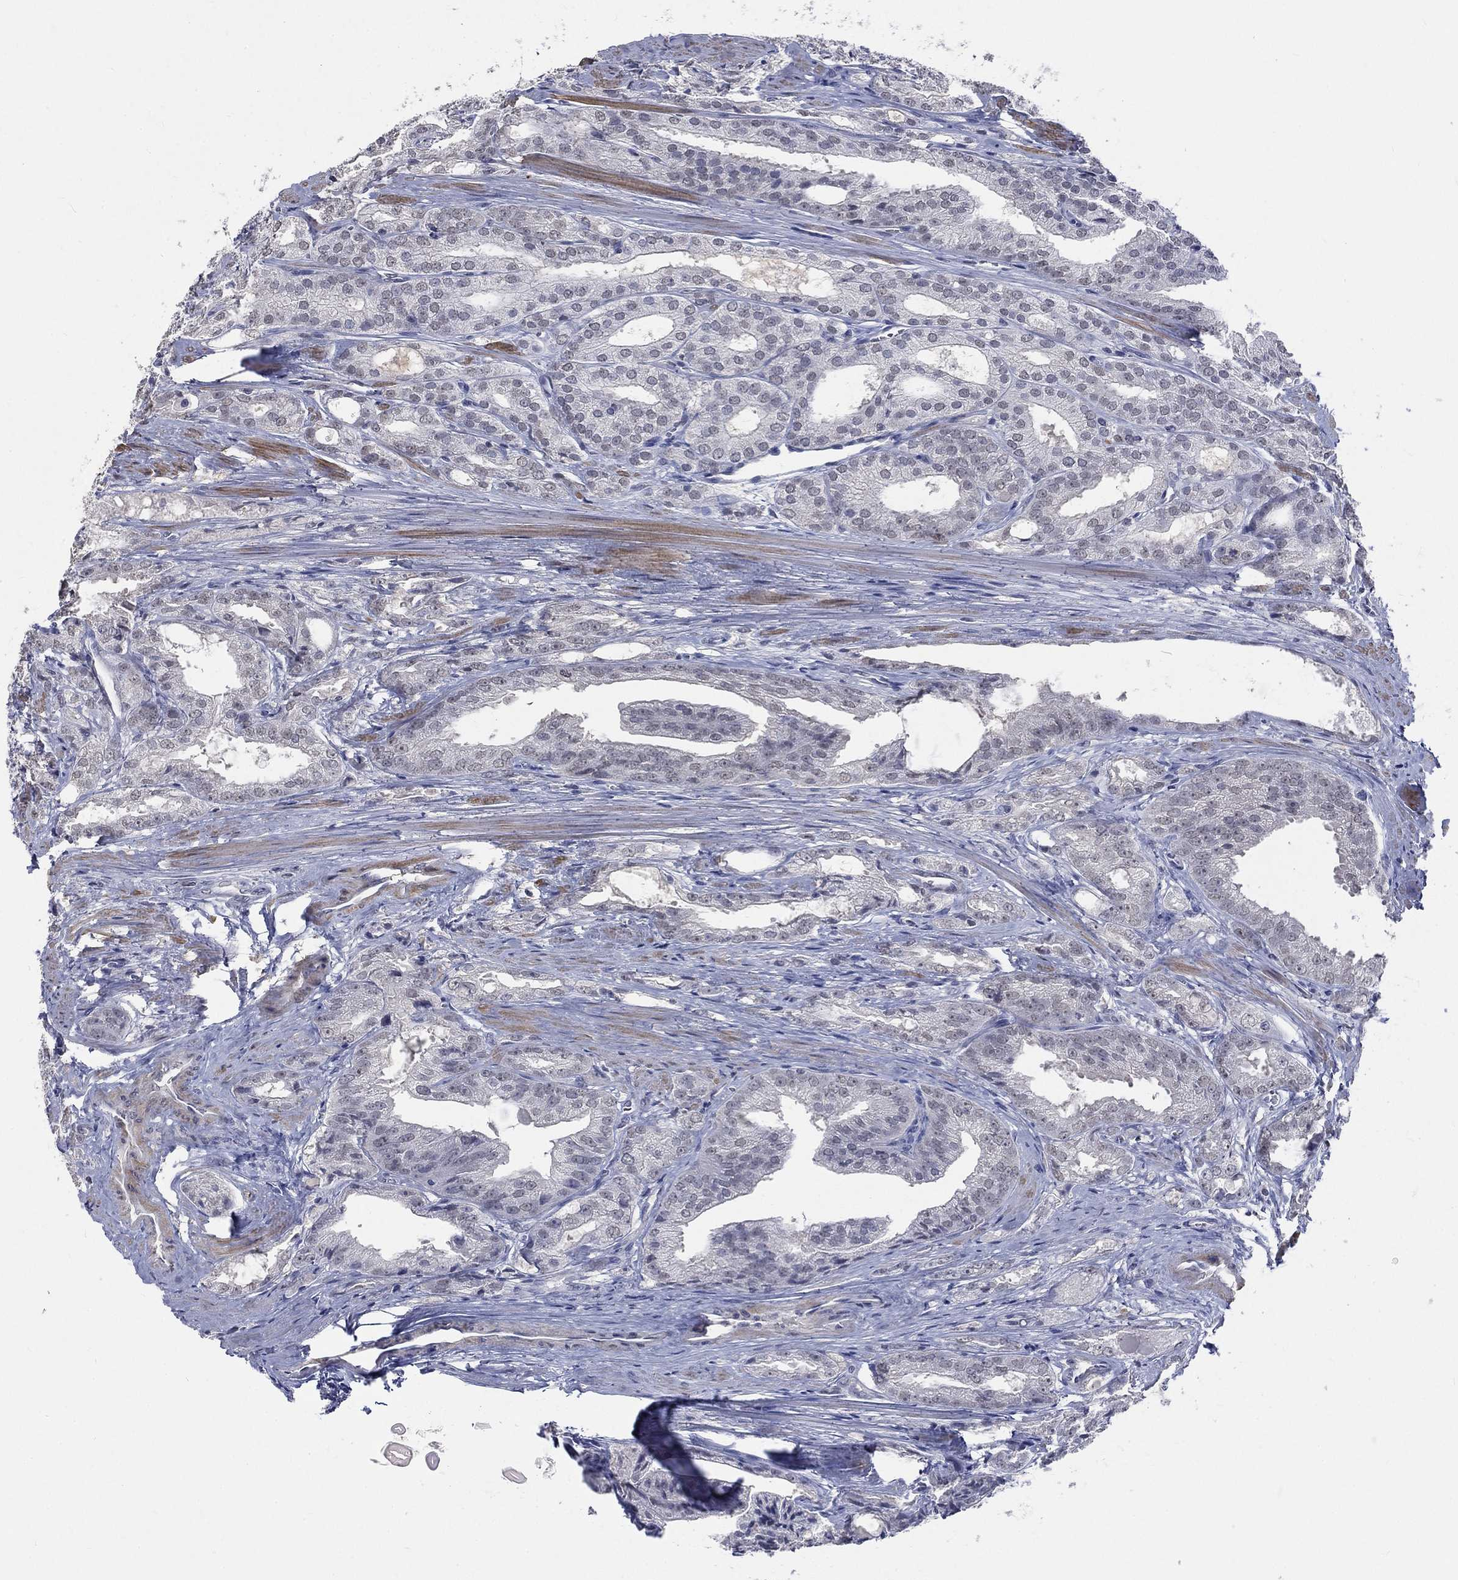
{"staining": {"intensity": "negative", "quantity": "none", "location": "none"}, "tissue": "prostate cancer", "cell_type": "Tumor cells", "image_type": "cancer", "snomed": [{"axis": "morphology", "description": "Adenocarcinoma, NOS"}, {"axis": "morphology", "description": "Adenocarcinoma, High grade"}, {"axis": "topography", "description": "Prostate"}], "caption": "DAB immunohistochemical staining of human prostate adenocarcinoma demonstrates no significant positivity in tumor cells.", "gene": "ZBTB18", "patient": {"sex": "male", "age": 70}}